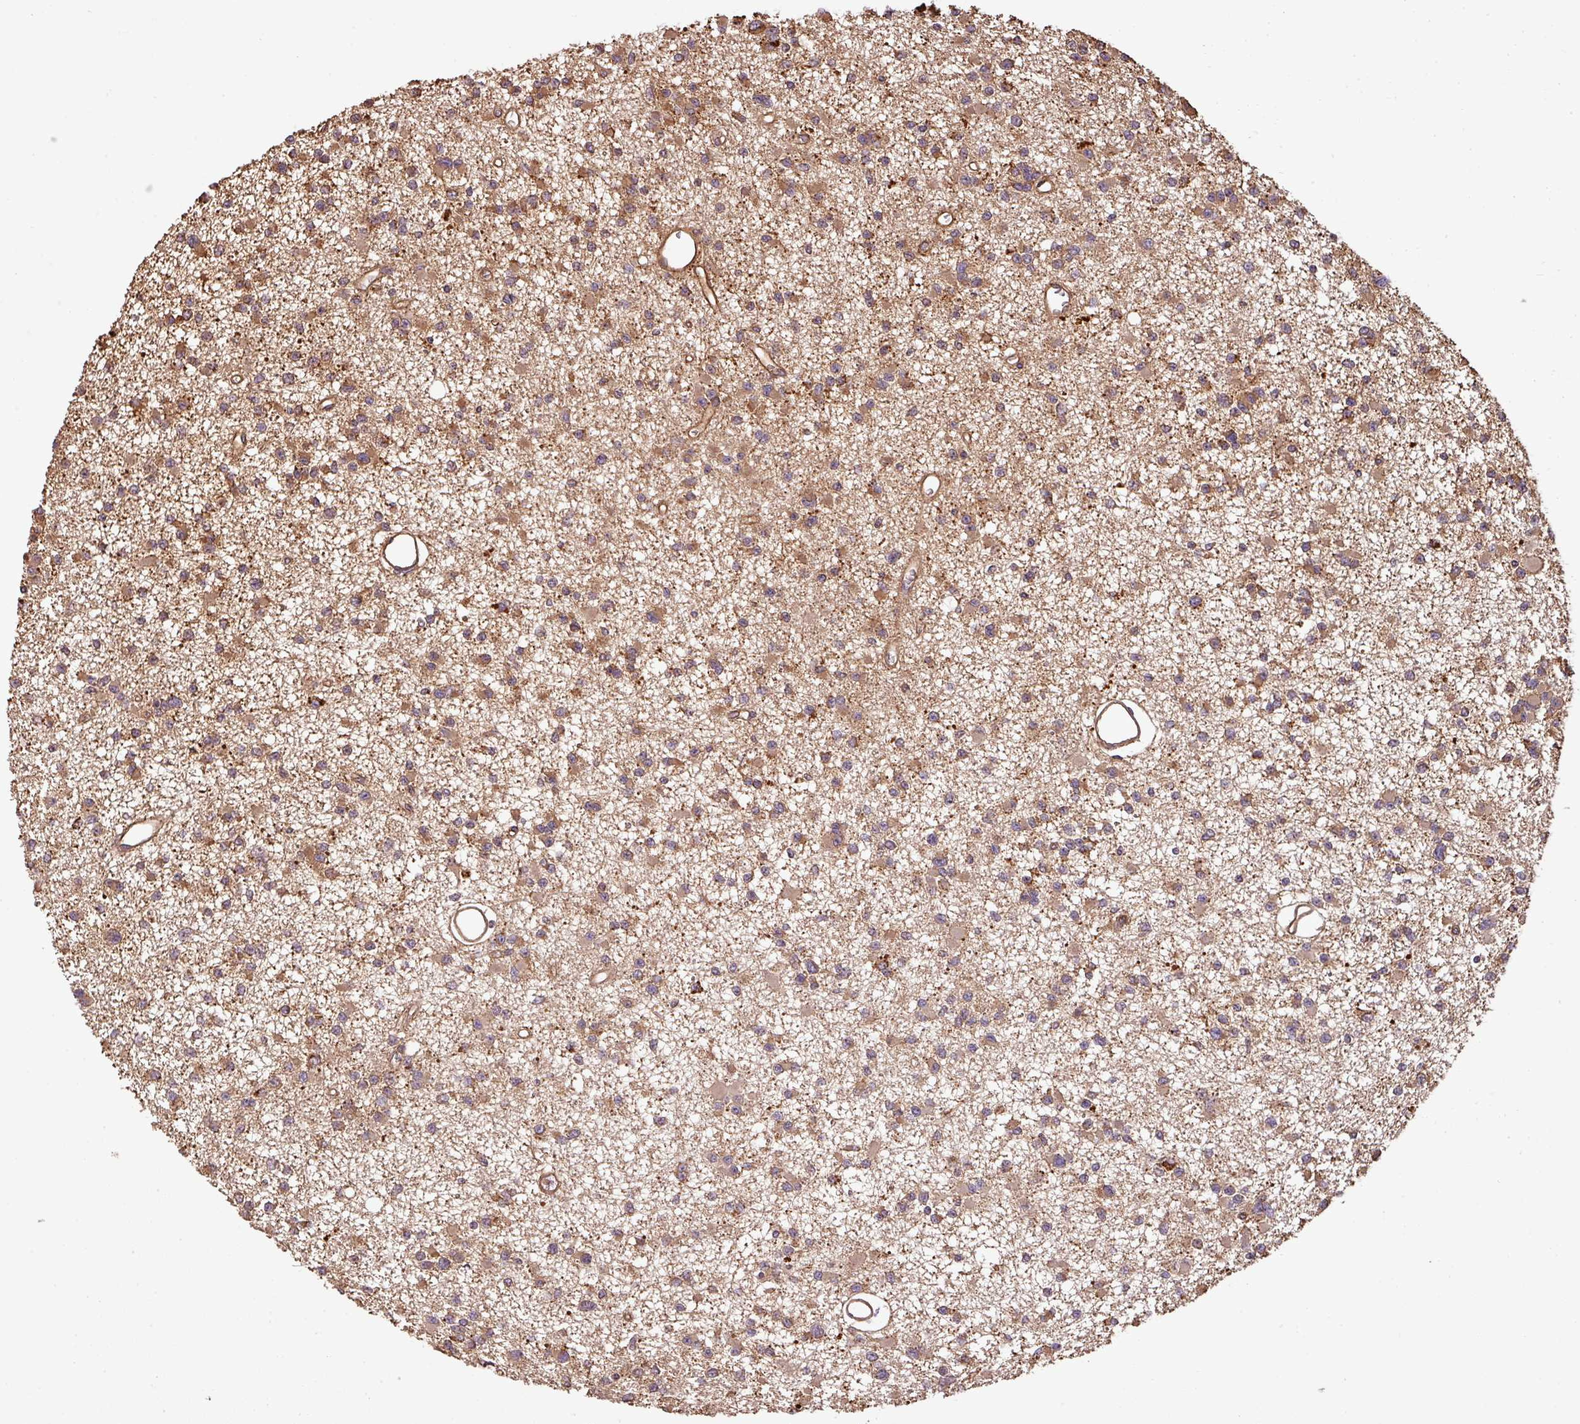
{"staining": {"intensity": "moderate", "quantity": ">75%", "location": "cytoplasmic/membranous"}, "tissue": "glioma", "cell_type": "Tumor cells", "image_type": "cancer", "snomed": [{"axis": "morphology", "description": "Glioma, malignant, Low grade"}, {"axis": "topography", "description": "Brain"}], "caption": "Glioma was stained to show a protein in brown. There is medium levels of moderate cytoplasmic/membranous staining in about >75% of tumor cells. (IHC, brightfield microscopy, high magnification).", "gene": "VENTX", "patient": {"sex": "female", "age": 22}}